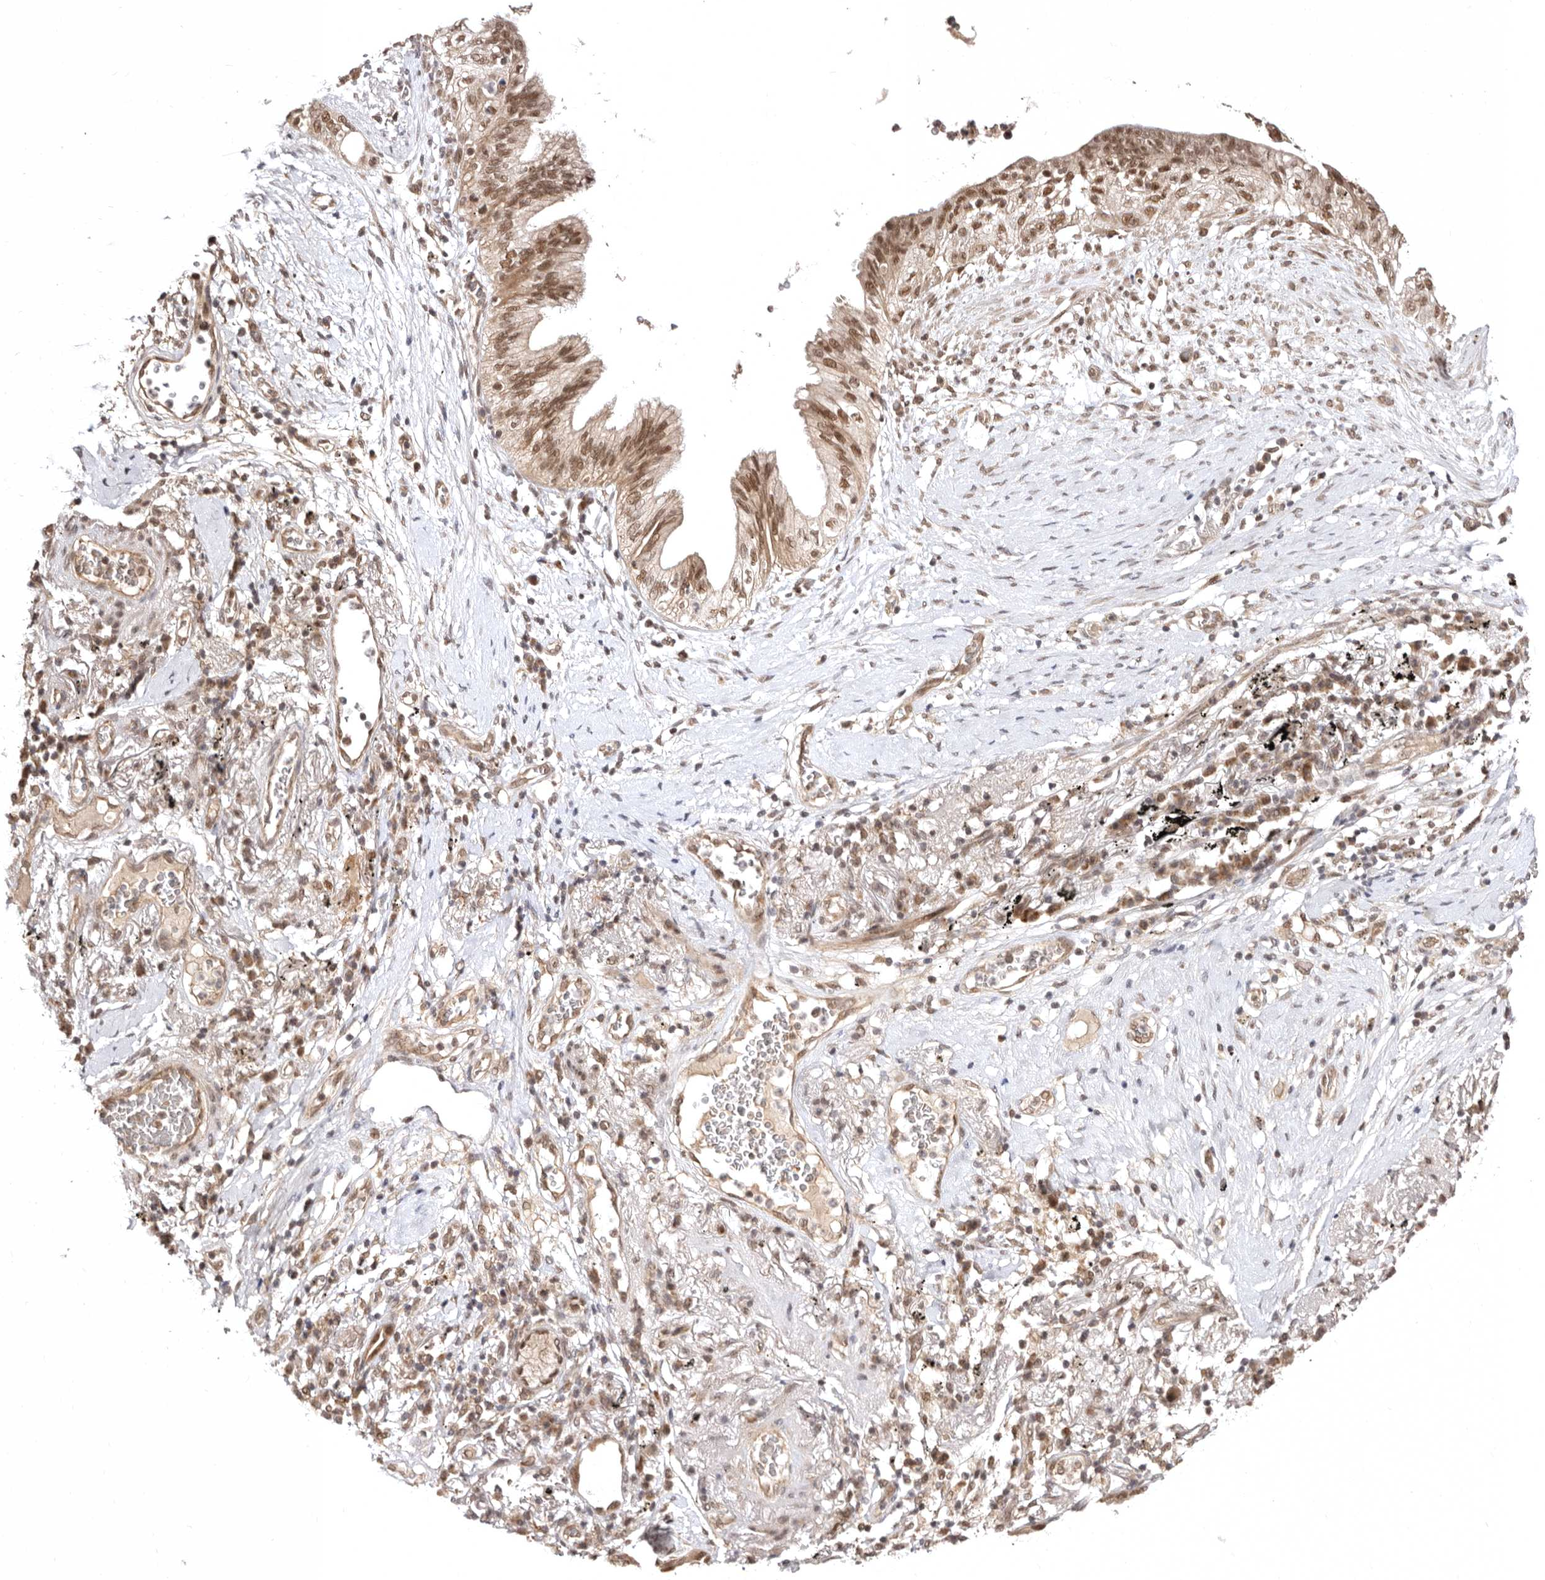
{"staining": {"intensity": "moderate", "quantity": ">75%", "location": "cytoplasmic/membranous,nuclear"}, "tissue": "lung cancer", "cell_type": "Tumor cells", "image_type": "cancer", "snomed": [{"axis": "morphology", "description": "Adenocarcinoma, NOS"}, {"axis": "topography", "description": "Lung"}], "caption": "Immunohistochemical staining of lung adenocarcinoma shows medium levels of moderate cytoplasmic/membranous and nuclear staining in about >75% of tumor cells.", "gene": "MED8", "patient": {"sex": "female", "age": 70}}